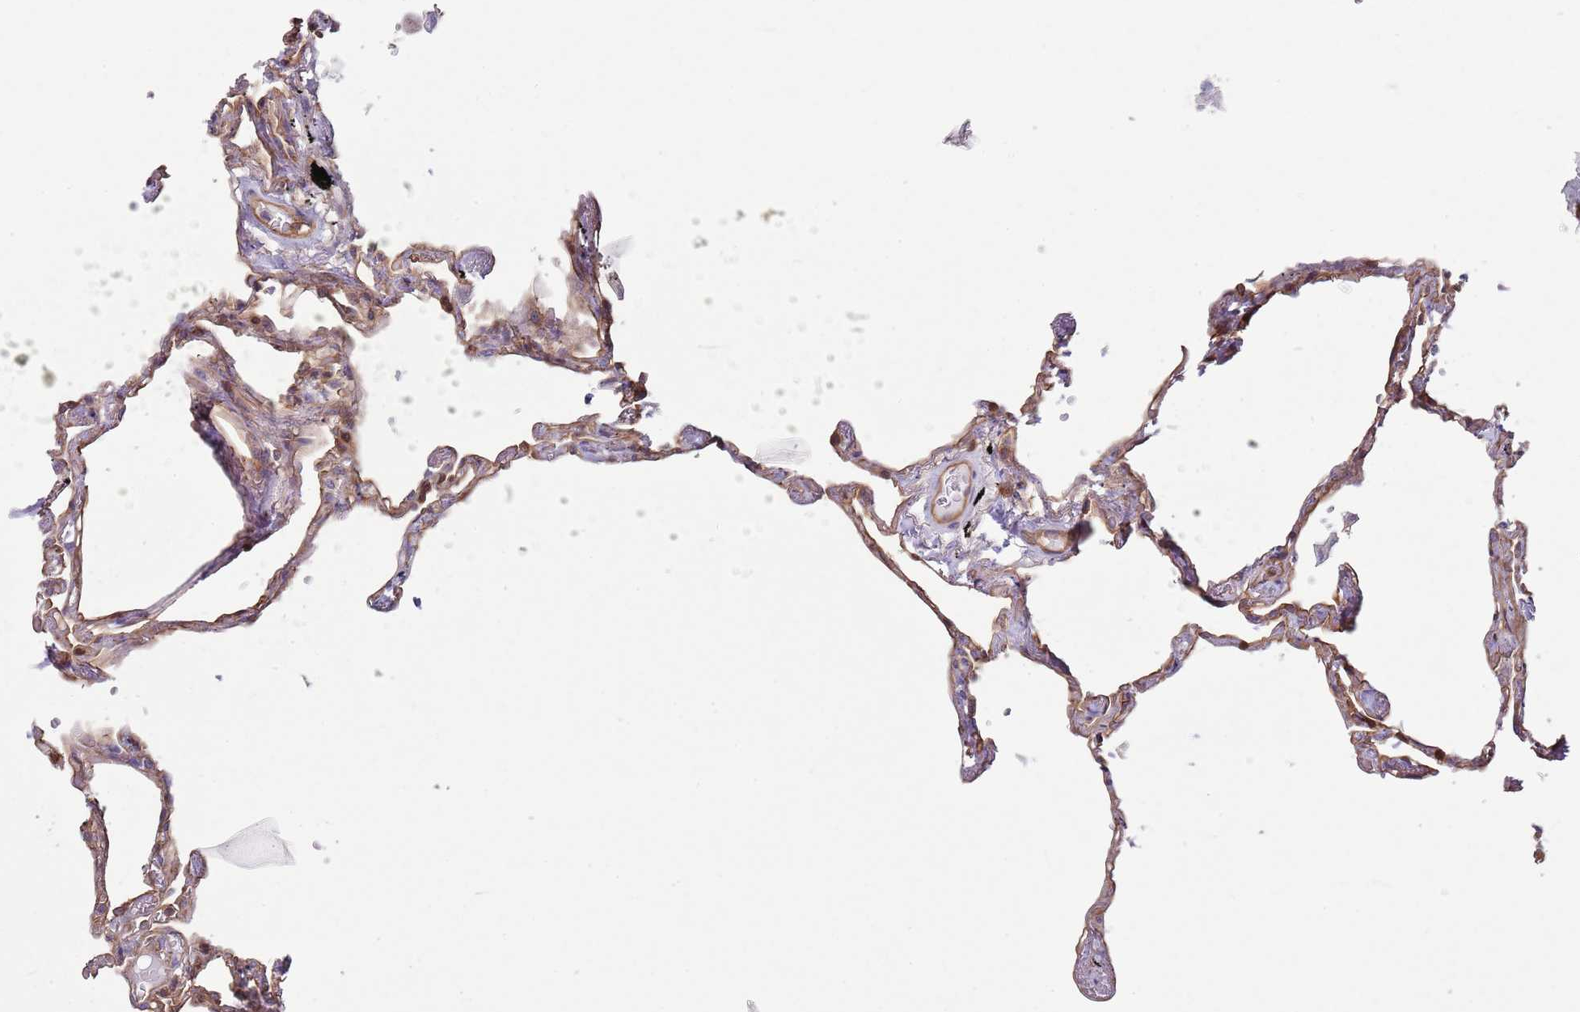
{"staining": {"intensity": "moderate", "quantity": ">75%", "location": "cytoplasmic/membranous"}, "tissue": "lung", "cell_type": "Alveolar cells", "image_type": "normal", "snomed": [{"axis": "morphology", "description": "Normal tissue, NOS"}, {"axis": "topography", "description": "Lung"}], "caption": "Protein expression analysis of normal human lung reveals moderate cytoplasmic/membranous expression in about >75% of alveolar cells. (DAB (3,3'-diaminobenzidine) IHC, brown staining for protein, blue staining for nuclei).", "gene": "GNAI1", "patient": {"sex": "female", "age": 67}}